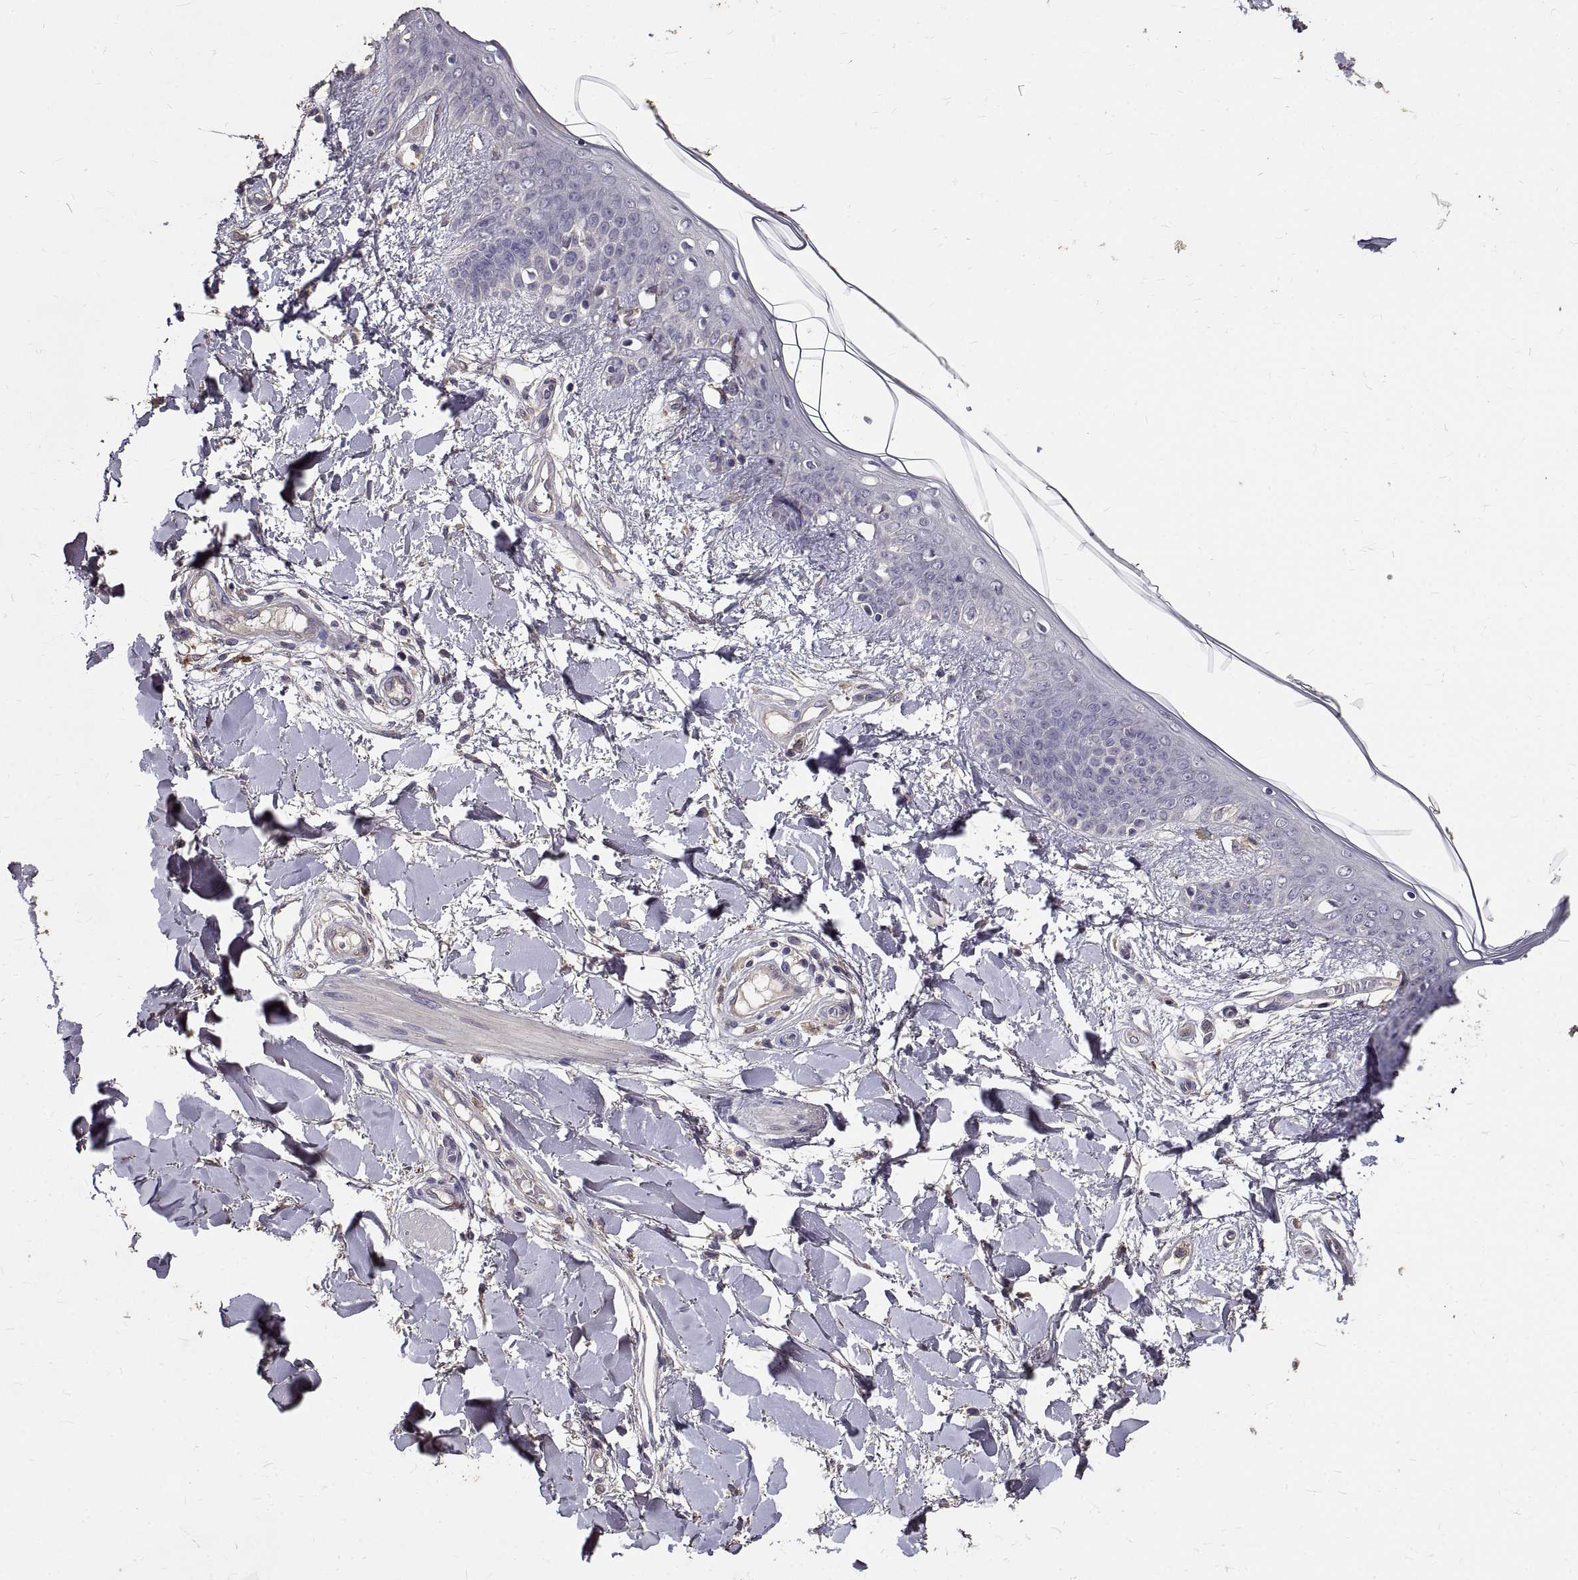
{"staining": {"intensity": "negative", "quantity": "none", "location": "none"}, "tissue": "skin", "cell_type": "Fibroblasts", "image_type": "normal", "snomed": [{"axis": "morphology", "description": "Normal tissue, NOS"}, {"axis": "topography", "description": "Skin"}], "caption": "The histopathology image reveals no staining of fibroblasts in normal skin. (DAB (3,3'-diaminobenzidine) immunohistochemistry (IHC) with hematoxylin counter stain).", "gene": "PEA15", "patient": {"sex": "female", "age": 34}}